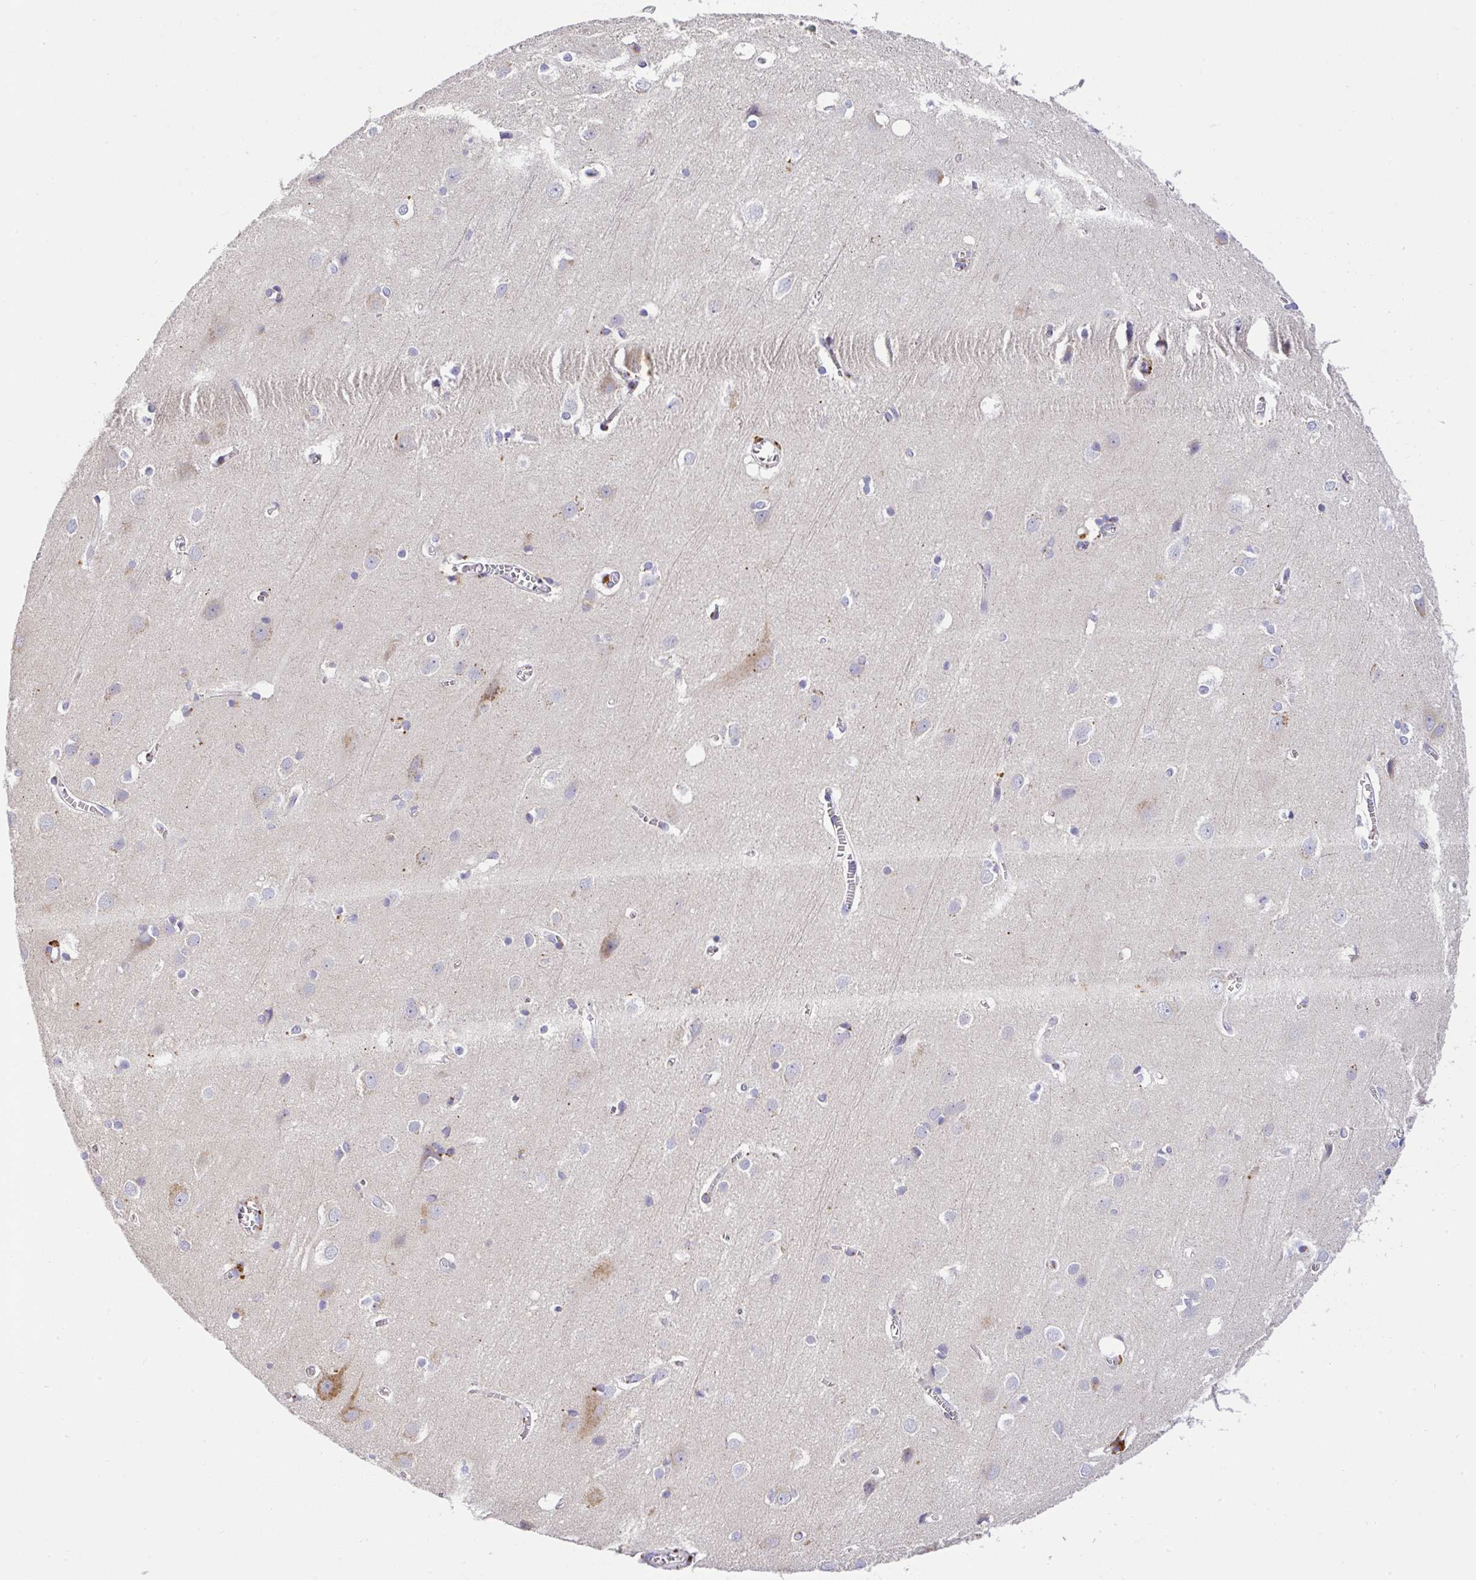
{"staining": {"intensity": "negative", "quantity": "none", "location": "none"}, "tissue": "cerebral cortex", "cell_type": "Endothelial cells", "image_type": "normal", "snomed": [{"axis": "morphology", "description": "Normal tissue, NOS"}, {"axis": "topography", "description": "Cerebral cortex"}], "caption": "This is an immunohistochemistry photomicrograph of benign cerebral cortex. There is no expression in endothelial cells.", "gene": "EPN3", "patient": {"sex": "male", "age": 37}}